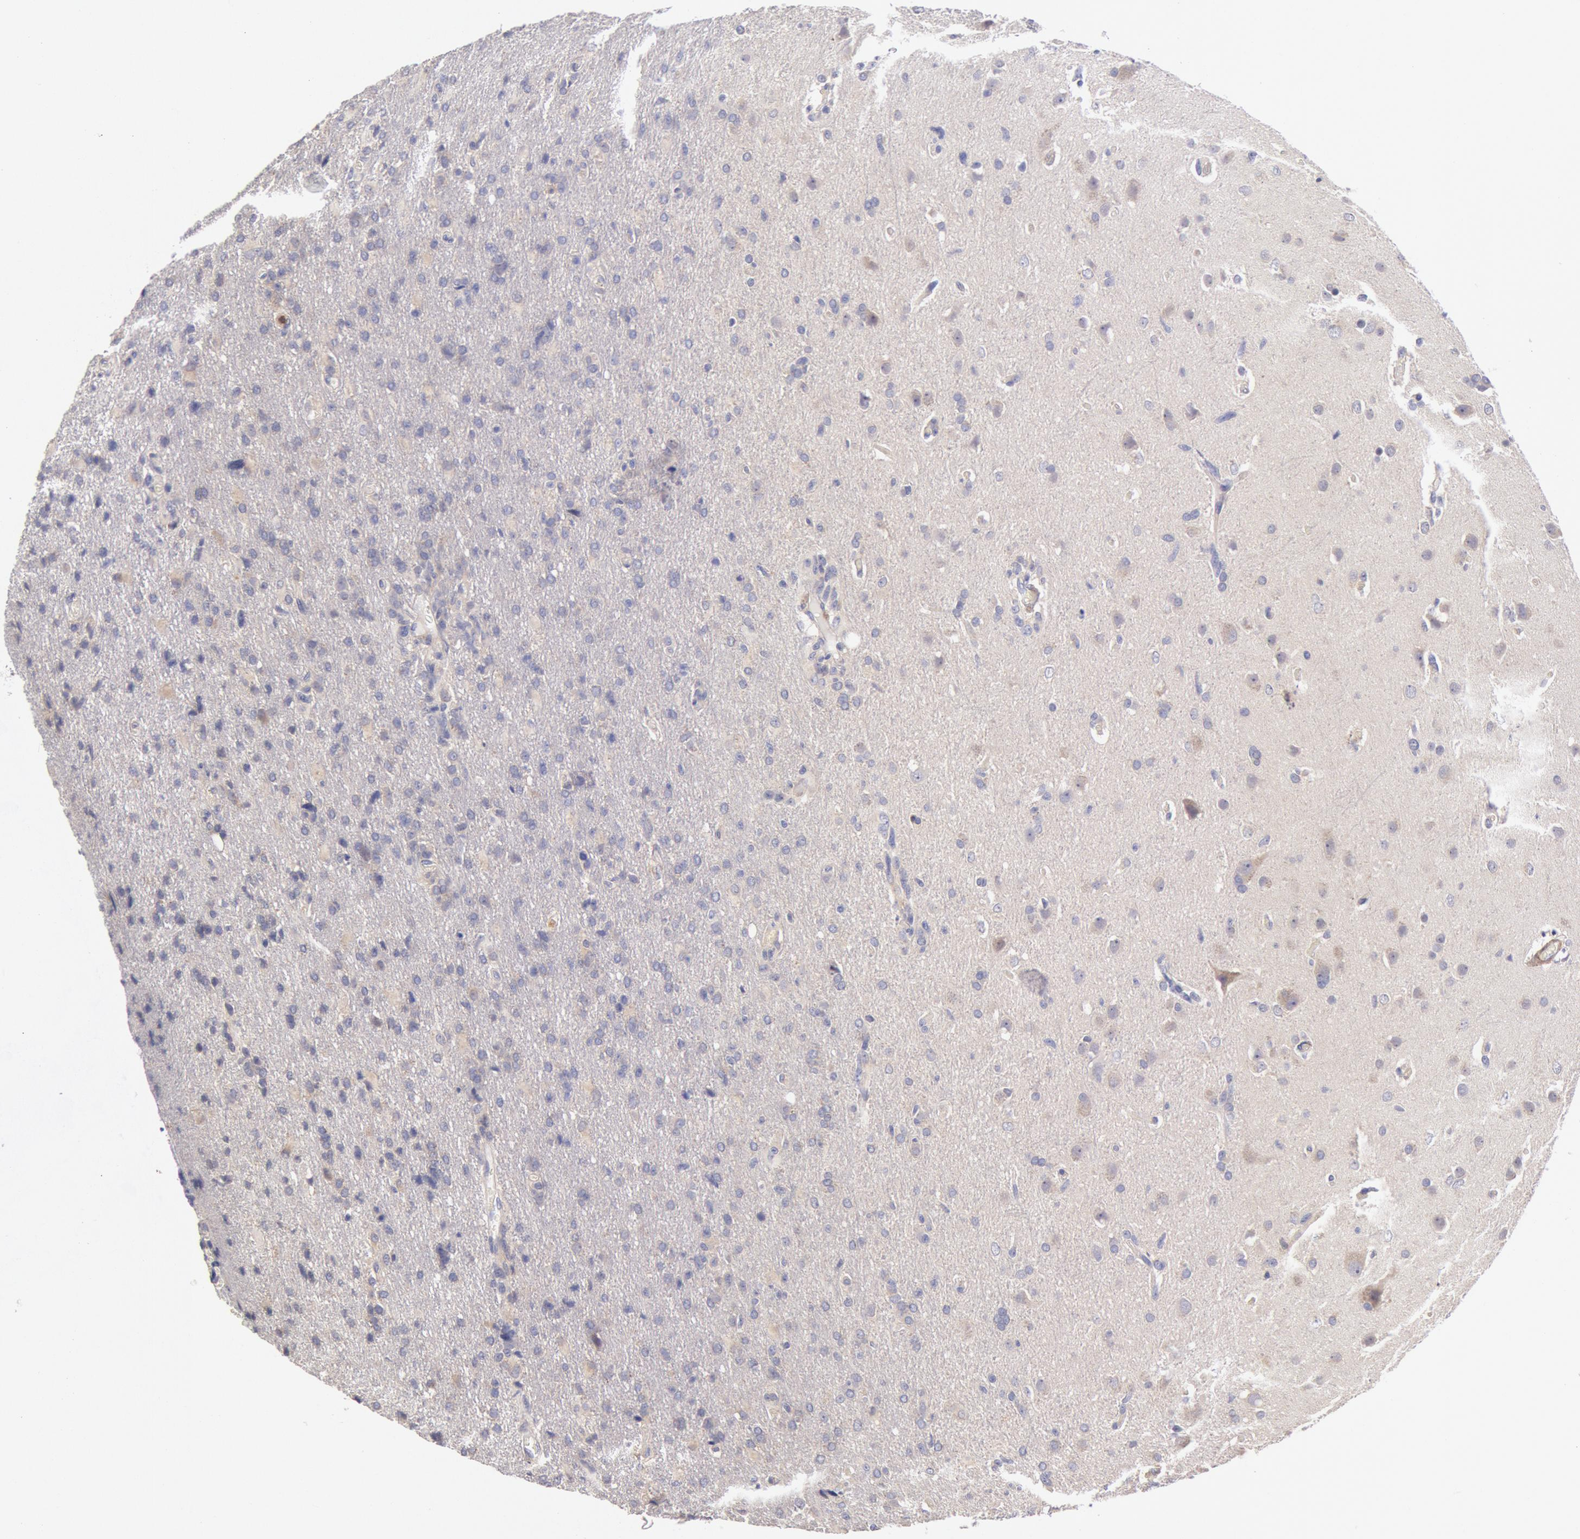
{"staining": {"intensity": "weak", "quantity": "<25%", "location": "cytoplasmic/membranous"}, "tissue": "glioma", "cell_type": "Tumor cells", "image_type": "cancer", "snomed": [{"axis": "morphology", "description": "Glioma, malignant, High grade"}, {"axis": "topography", "description": "Brain"}], "caption": "Immunohistochemistry (IHC) micrograph of neoplastic tissue: human malignant glioma (high-grade) stained with DAB (3,3'-diaminobenzidine) shows no significant protein expression in tumor cells.", "gene": "TMED8", "patient": {"sex": "male", "age": 68}}